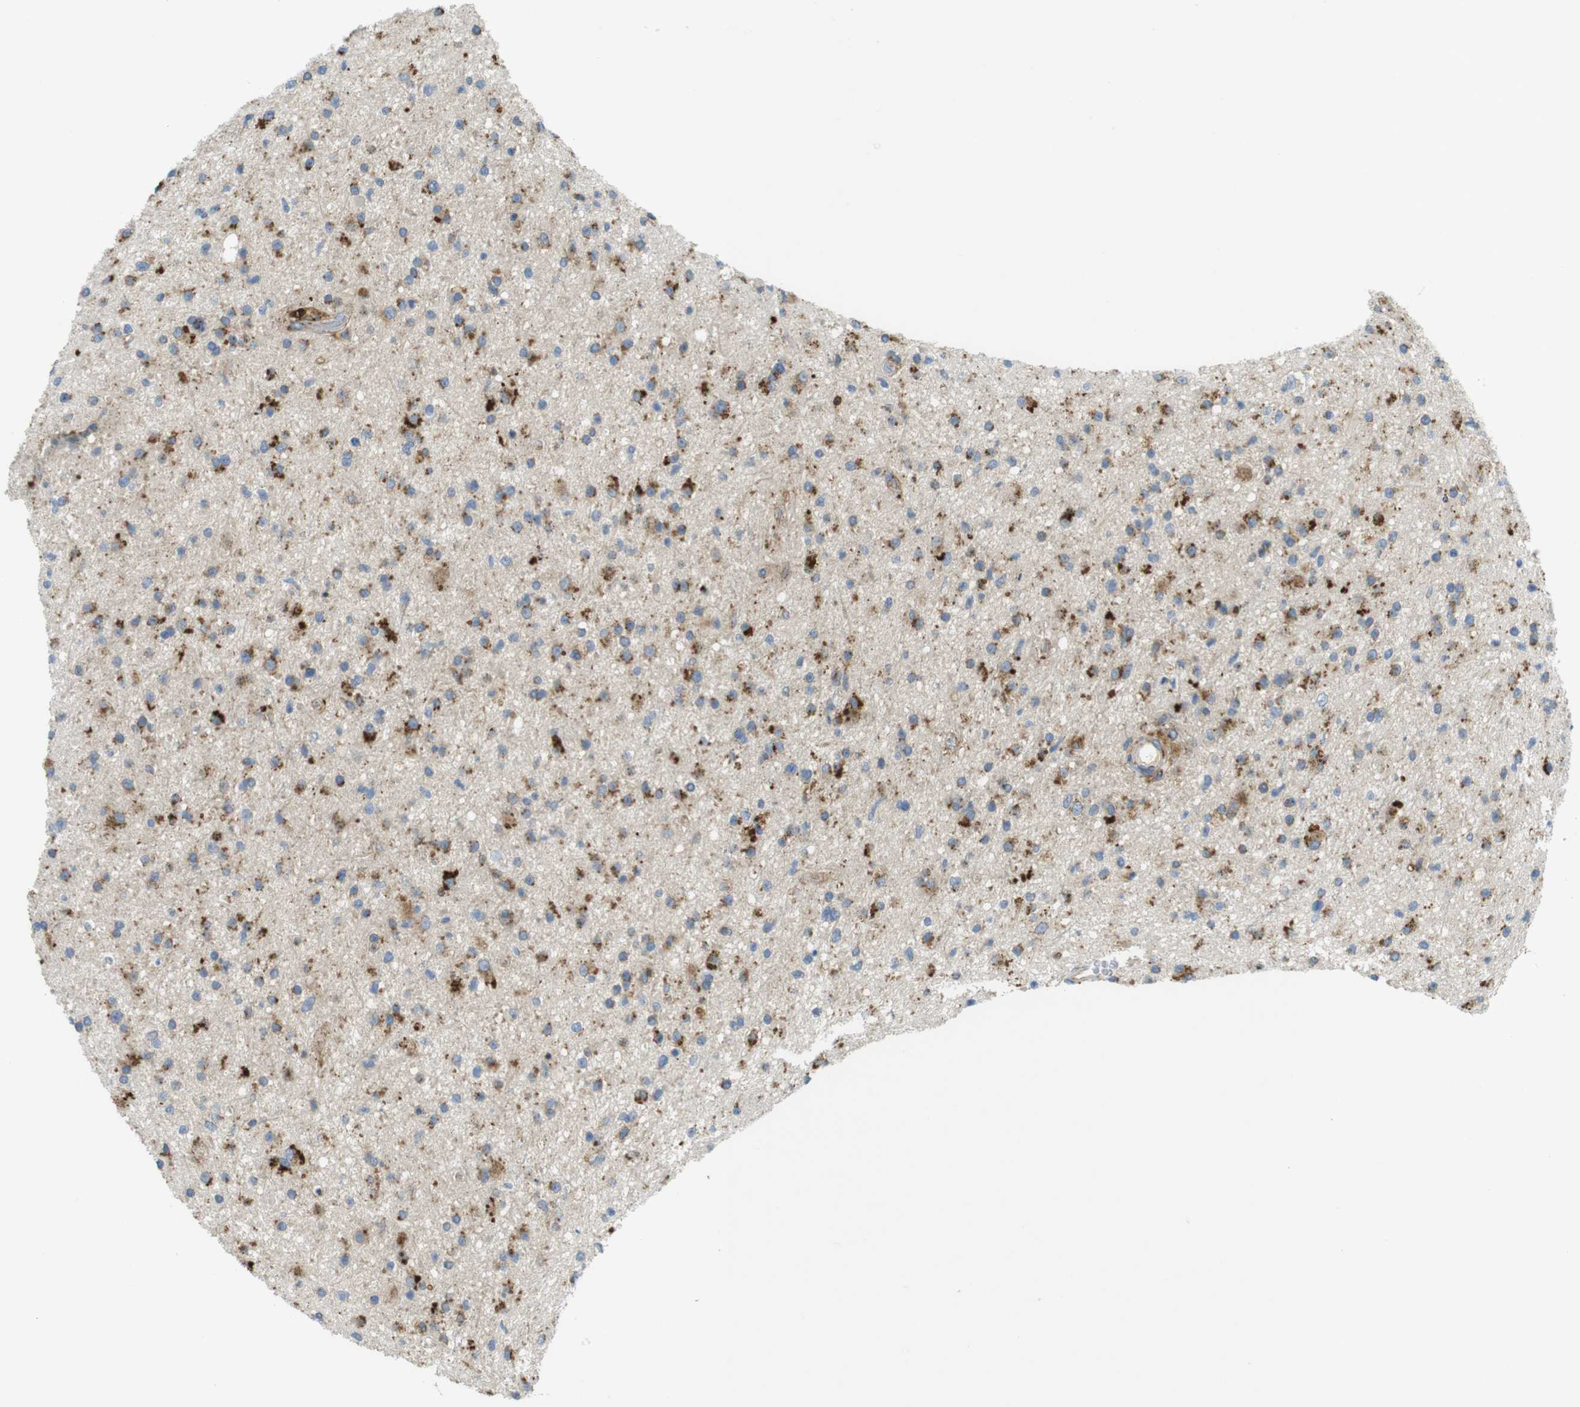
{"staining": {"intensity": "strong", "quantity": ">75%", "location": "cytoplasmic/membranous"}, "tissue": "glioma", "cell_type": "Tumor cells", "image_type": "cancer", "snomed": [{"axis": "morphology", "description": "Glioma, malignant, High grade"}, {"axis": "topography", "description": "Brain"}], "caption": "Human high-grade glioma (malignant) stained for a protein (brown) displays strong cytoplasmic/membranous positive expression in about >75% of tumor cells.", "gene": "LAMP1", "patient": {"sex": "male", "age": 33}}